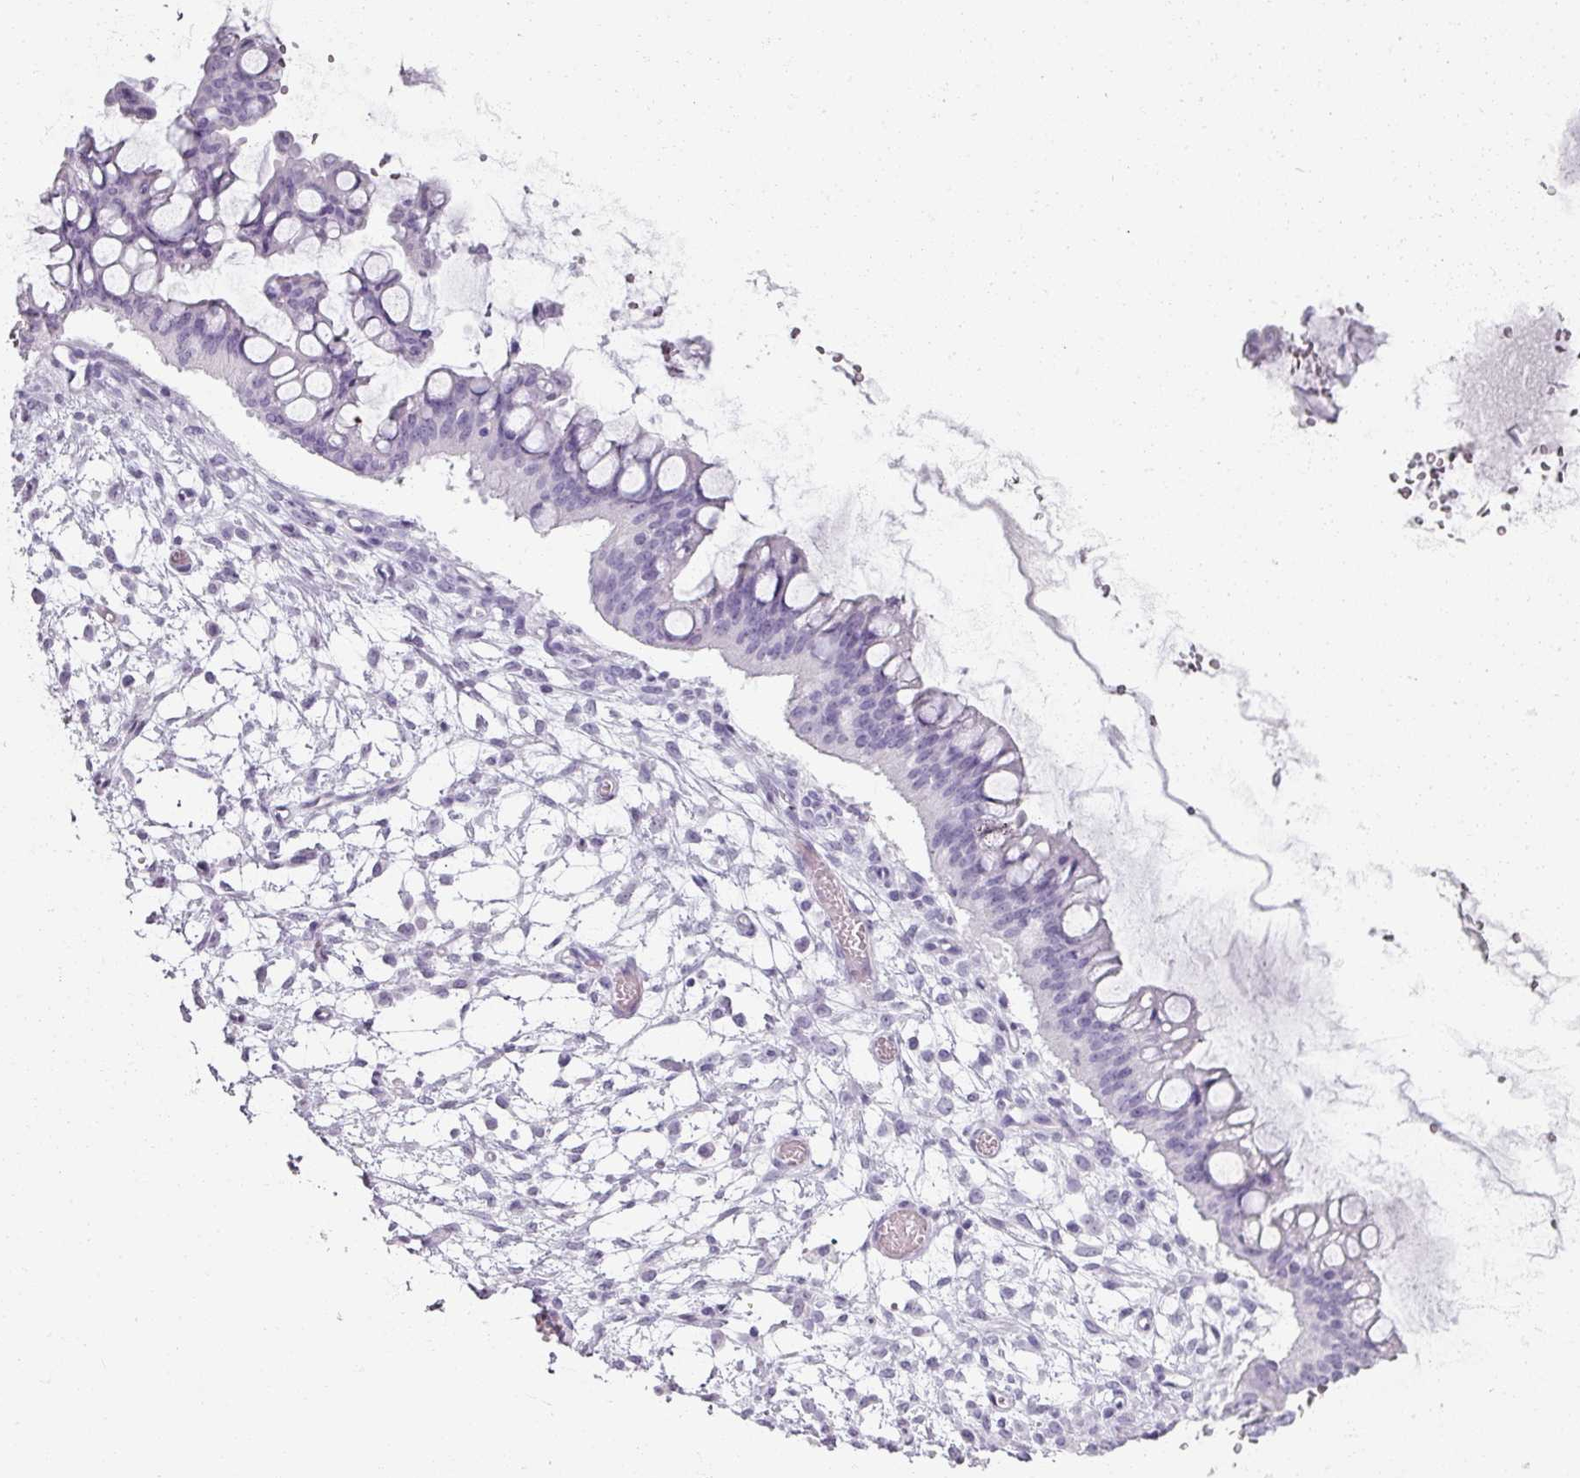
{"staining": {"intensity": "negative", "quantity": "none", "location": "none"}, "tissue": "ovarian cancer", "cell_type": "Tumor cells", "image_type": "cancer", "snomed": [{"axis": "morphology", "description": "Cystadenocarcinoma, mucinous, NOS"}, {"axis": "topography", "description": "Ovary"}], "caption": "Immunohistochemistry (IHC) of human ovarian cancer exhibits no expression in tumor cells.", "gene": "REG3G", "patient": {"sex": "female", "age": 73}}